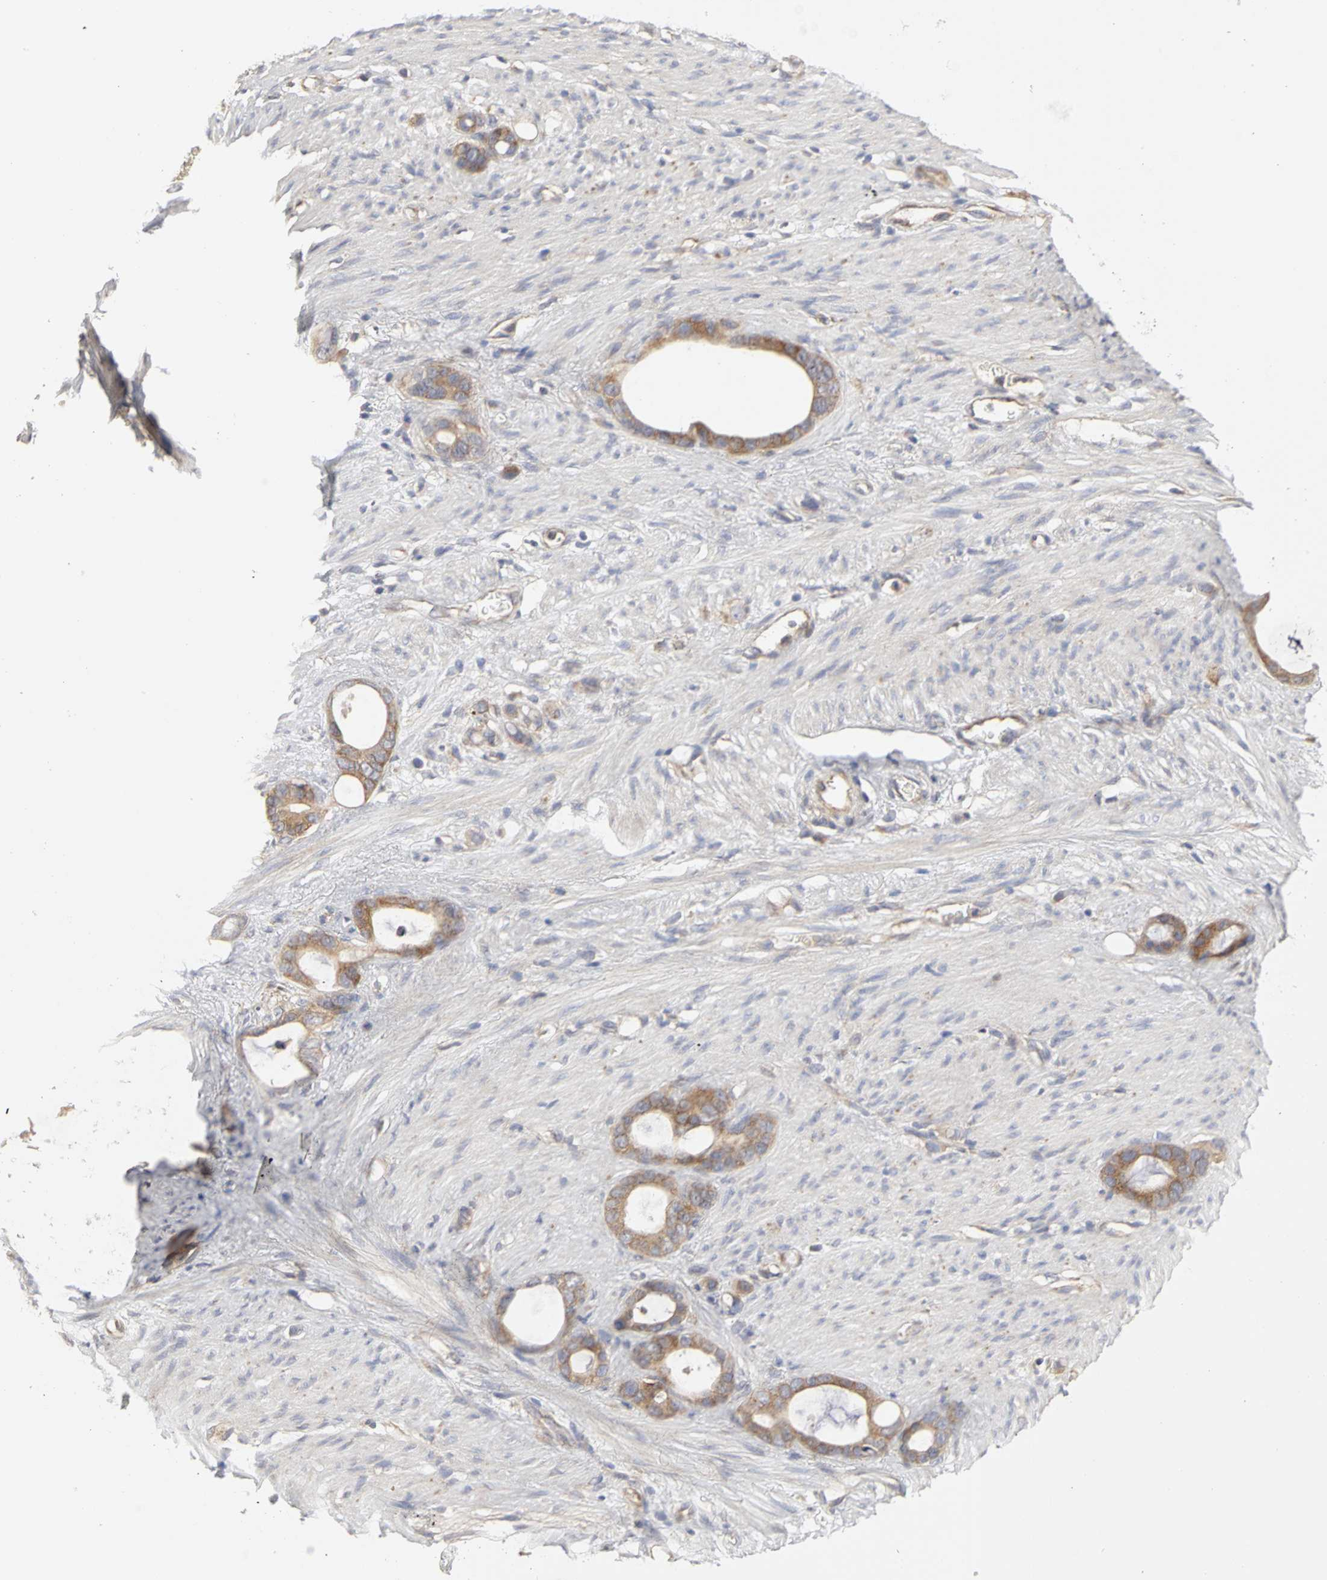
{"staining": {"intensity": "moderate", "quantity": ">75%", "location": "cytoplasmic/membranous"}, "tissue": "stomach cancer", "cell_type": "Tumor cells", "image_type": "cancer", "snomed": [{"axis": "morphology", "description": "Adenocarcinoma, NOS"}, {"axis": "topography", "description": "Stomach"}], "caption": "A photomicrograph of stomach cancer (adenocarcinoma) stained for a protein reveals moderate cytoplasmic/membranous brown staining in tumor cells. Ihc stains the protein of interest in brown and the nuclei are stained blue.", "gene": "IRAK1", "patient": {"sex": "female", "age": 75}}